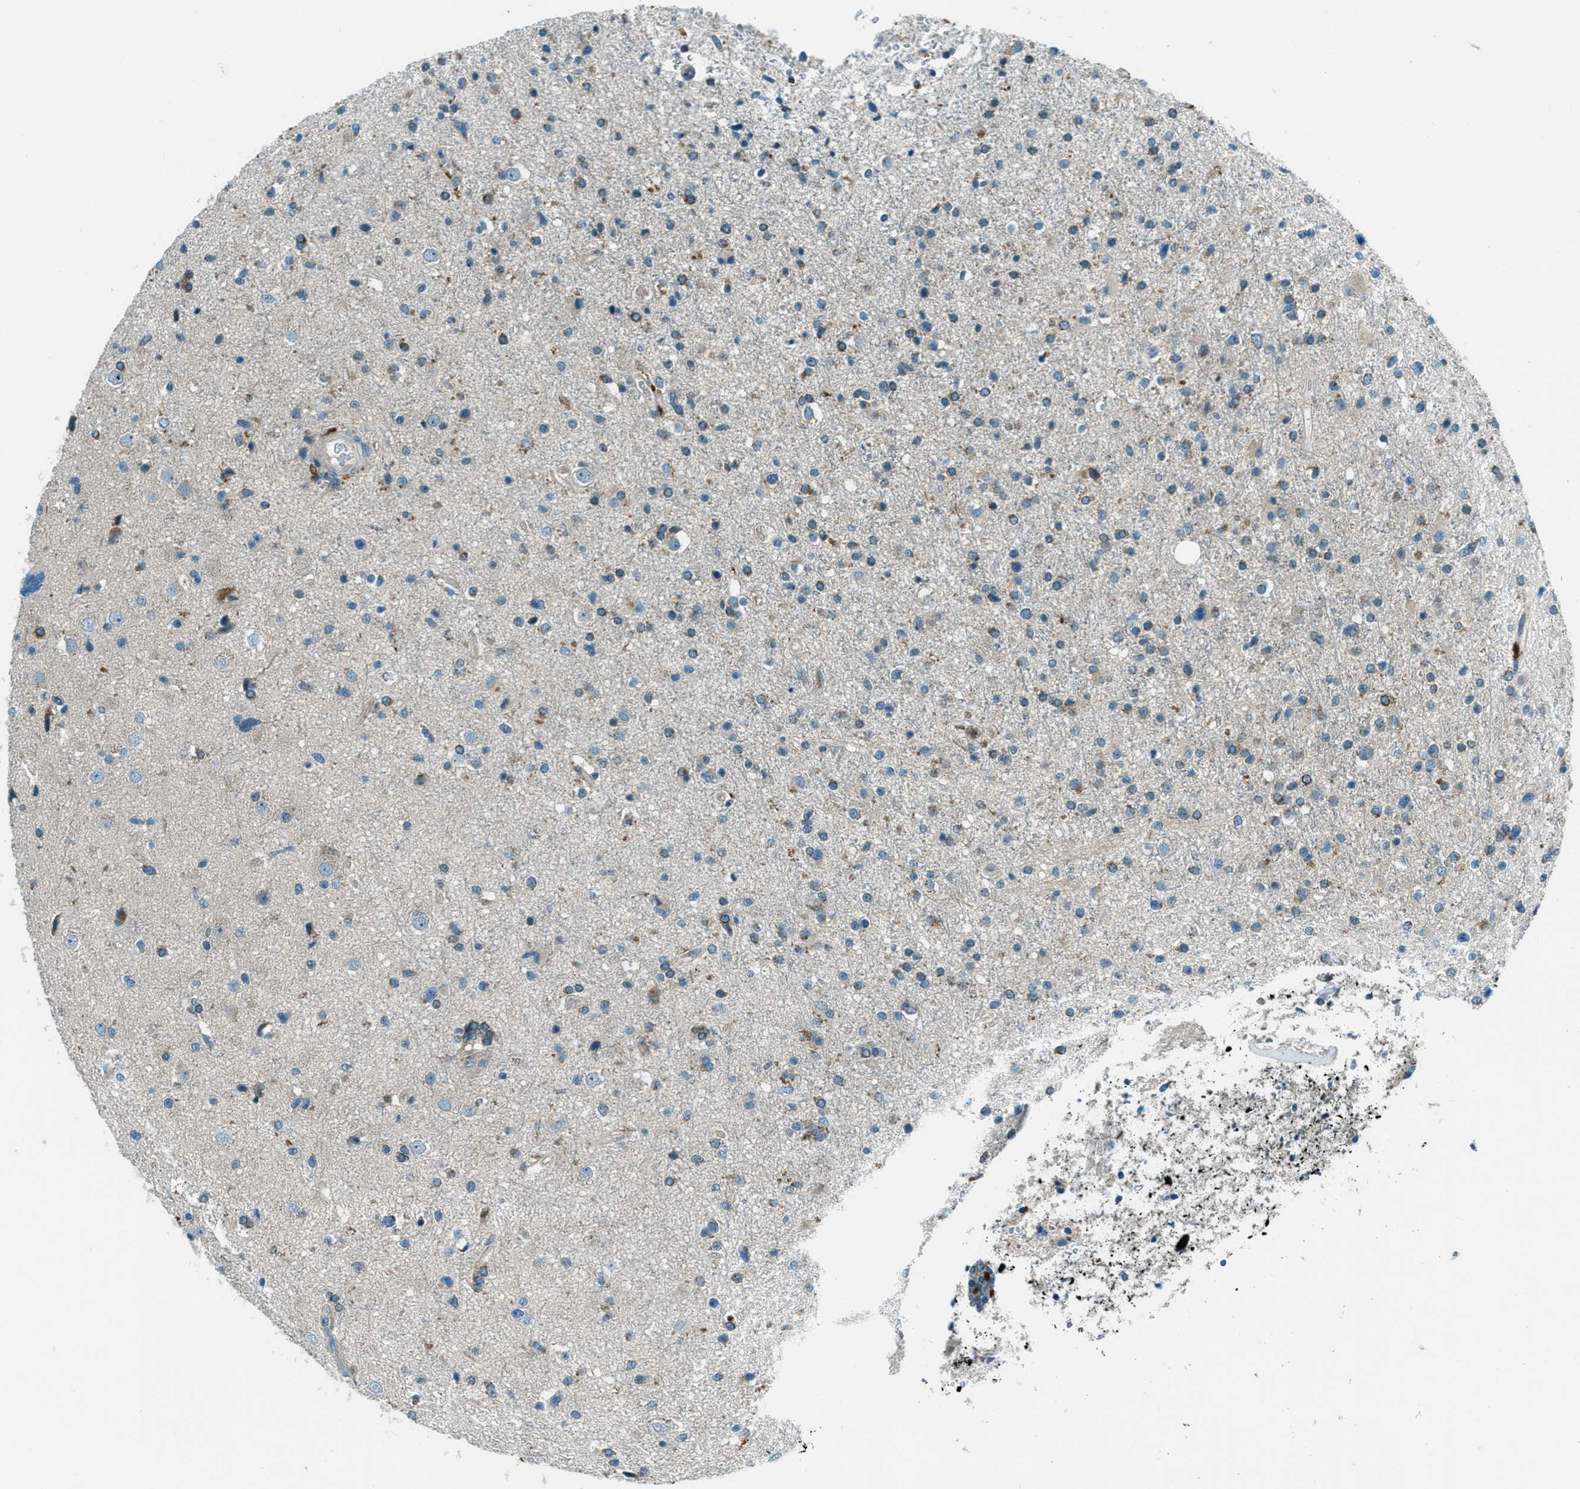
{"staining": {"intensity": "moderate", "quantity": "25%-75%", "location": "cytoplasmic/membranous"}, "tissue": "glioma", "cell_type": "Tumor cells", "image_type": "cancer", "snomed": [{"axis": "morphology", "description": "Glioma, malignant, High grade"}, {"axis": "topography", "description": "Brain"}], "caption": "Human malignant glioma (high-grade) stained with a protein marker demonstrates moderate staining in tumor cells.", "gene": "FAR1", "patient": {"sex": "male", "age": 33}}